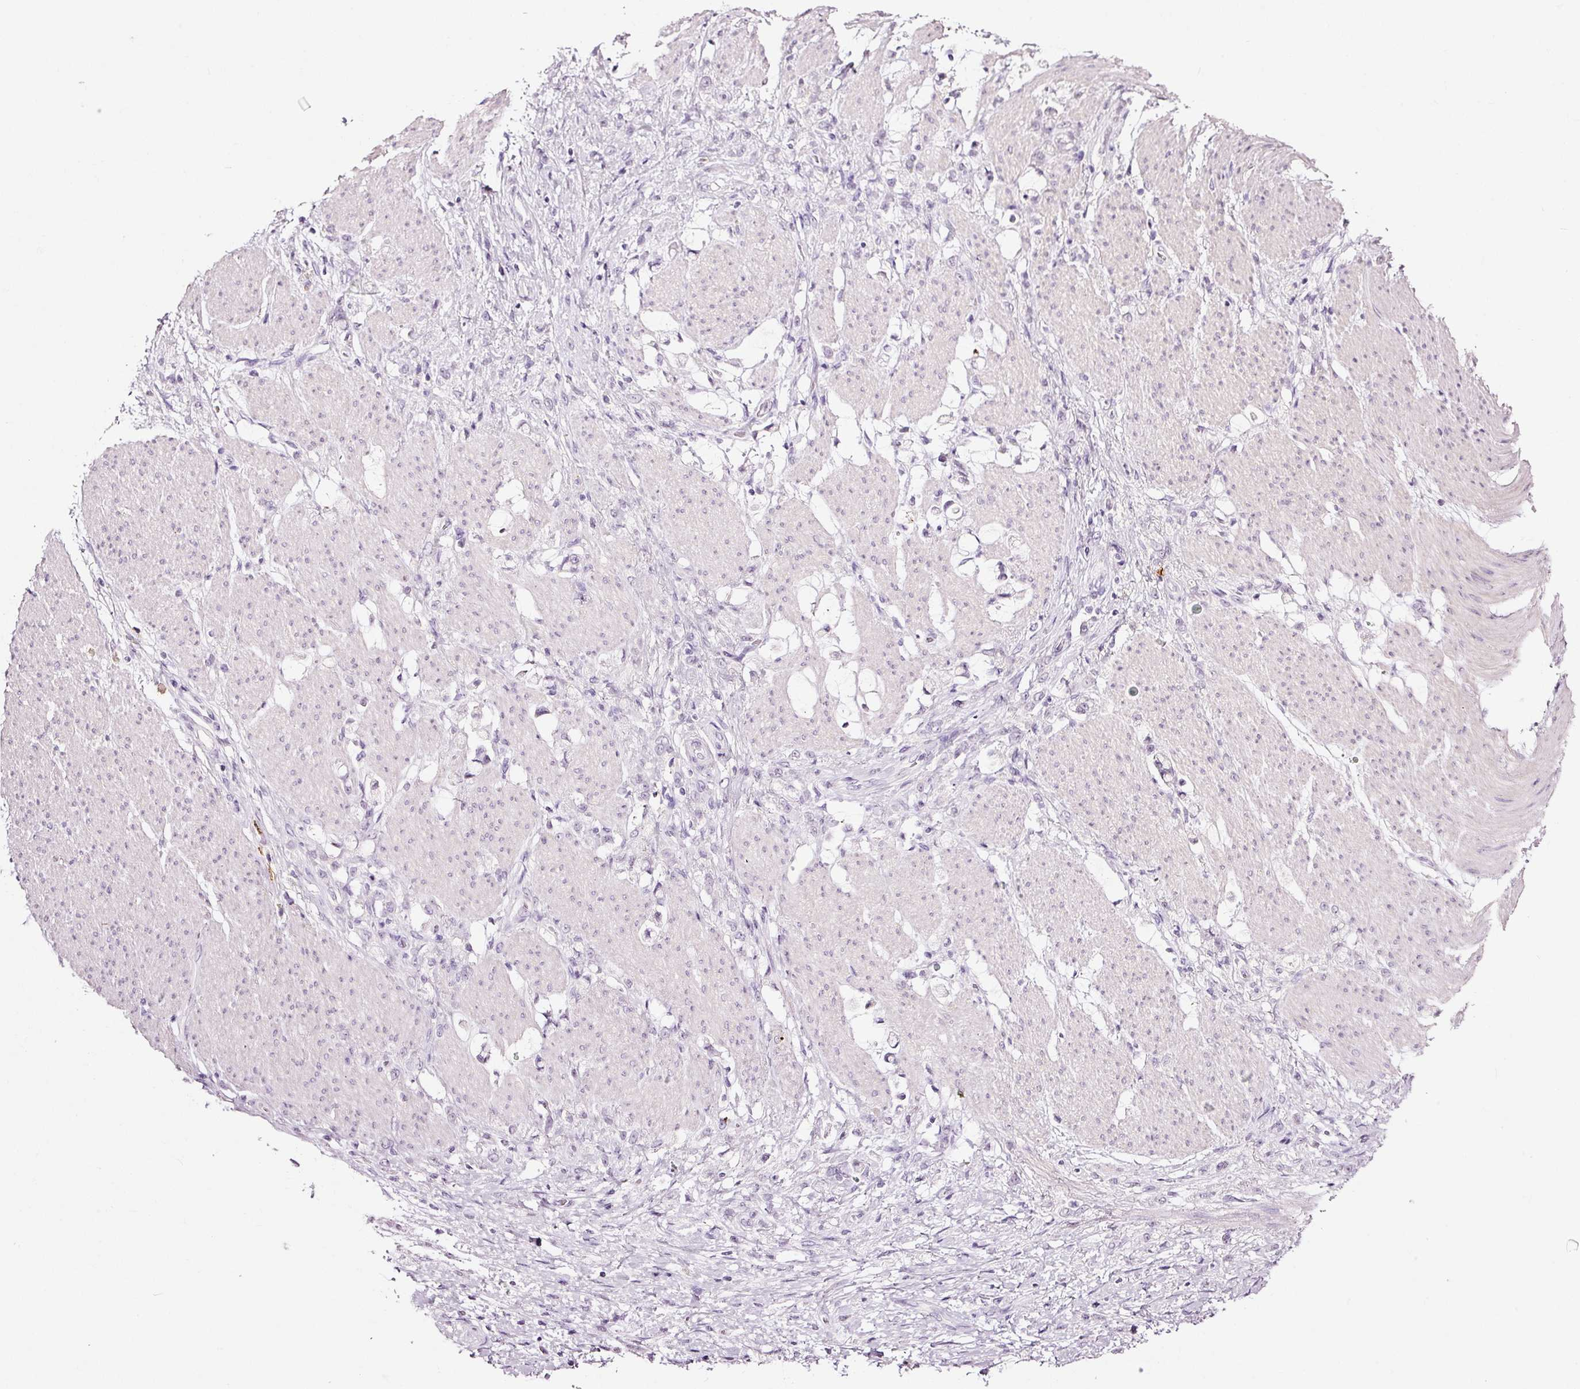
{"staining": {"intensity": "negative", "quantity": "none", "location": "none"}, "tissue": "stomach cancer", "cell_type": "Tumor cells", "image_type": "cancer", "snomed": [{"axis": "morphology", "description": "Adenocarcinoma, NOS"}, {"axis": "topography", "description": "Stomach"}], "caption": "The micrograph displays no staining of tumor cells in stomach cancer (adenocarcinoma).", "gene": "LAMP3", "patient": {"sex": "female", "age": 60}}